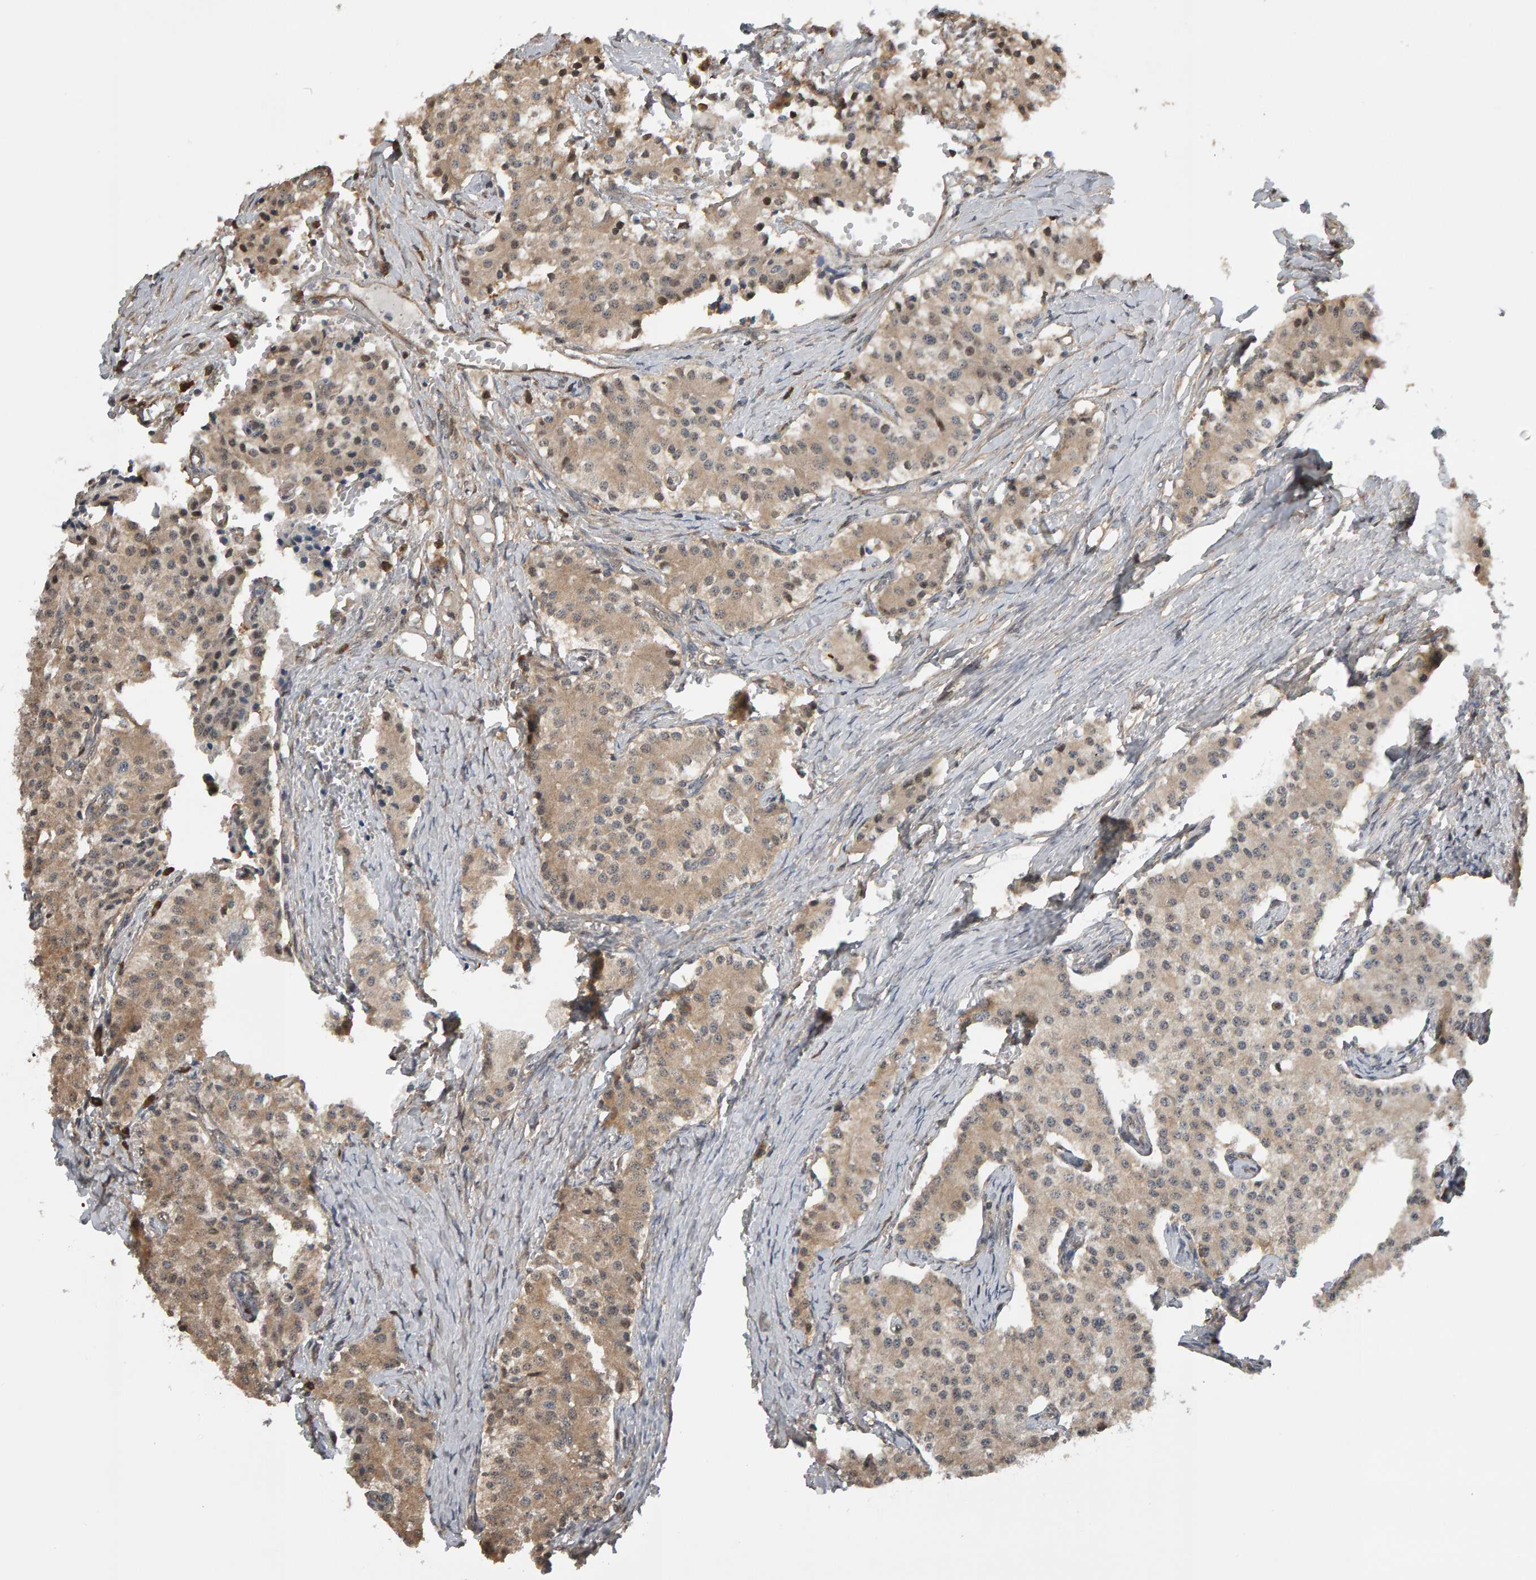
{"staining": {"intensity": "weak", "quantity": ">75%", "location": "cytoplasmic/membranous"}, "tissue": "carcinoid", "cell_type": "Tumor cells", "image_type": "cancer", "snomed": [{"axis": "morphology", "description": "Carcinoid, malignant, NOS"}, {"axis": "topography", "description": "Colon"}], "caption": "The photomicrograph exhibits a brown stain indicating the presence of a protein in the cytoplasmic/membranous of tumor cells in carcinoid (malignant).", "gene": "COASY", "patient": {"sex": "female", "age": 52}}